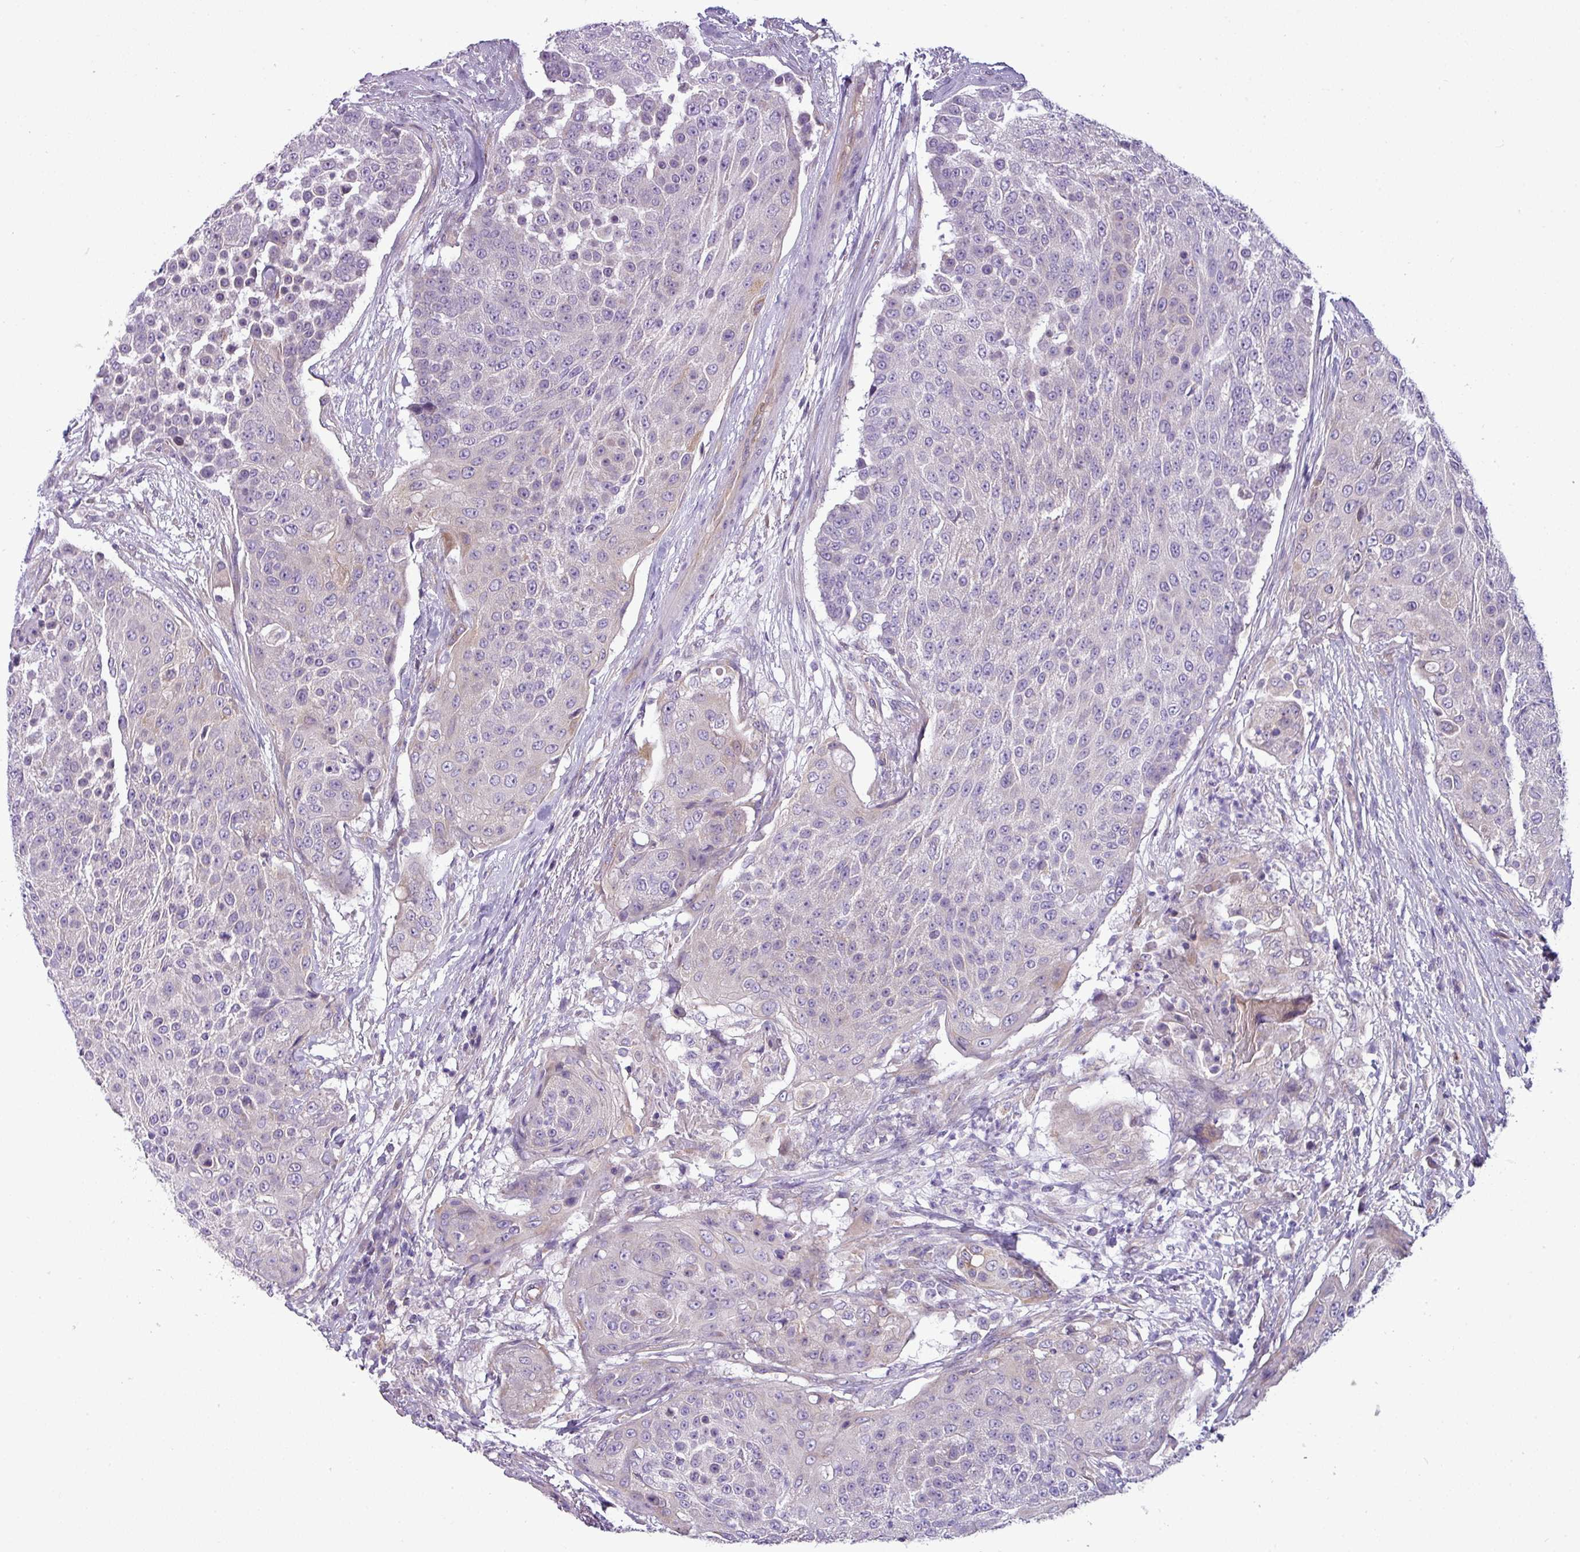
{"staining": {"intensity": "weak", "quantity": "<25%", "location": "cytoplasmic/membranous"}, "tissue": "urothelial cancer", "cell_type": "Tumor cells", "image_type": "cancer", "snomed": [{"axis": "morphology", "description": "Urothelial carcinoma, High grade"}, {"axis": "topography", "description": "Urinary bladder"}], "caption": "DAB (3,3'-diaminobenzidine) immunohistochemical staining of urothelial carcinoma (high-grade) shows no significant positivity in tumor cells.", "gene": "TOR1AIP2", "patient": {"sex": "female", "age": 63}}